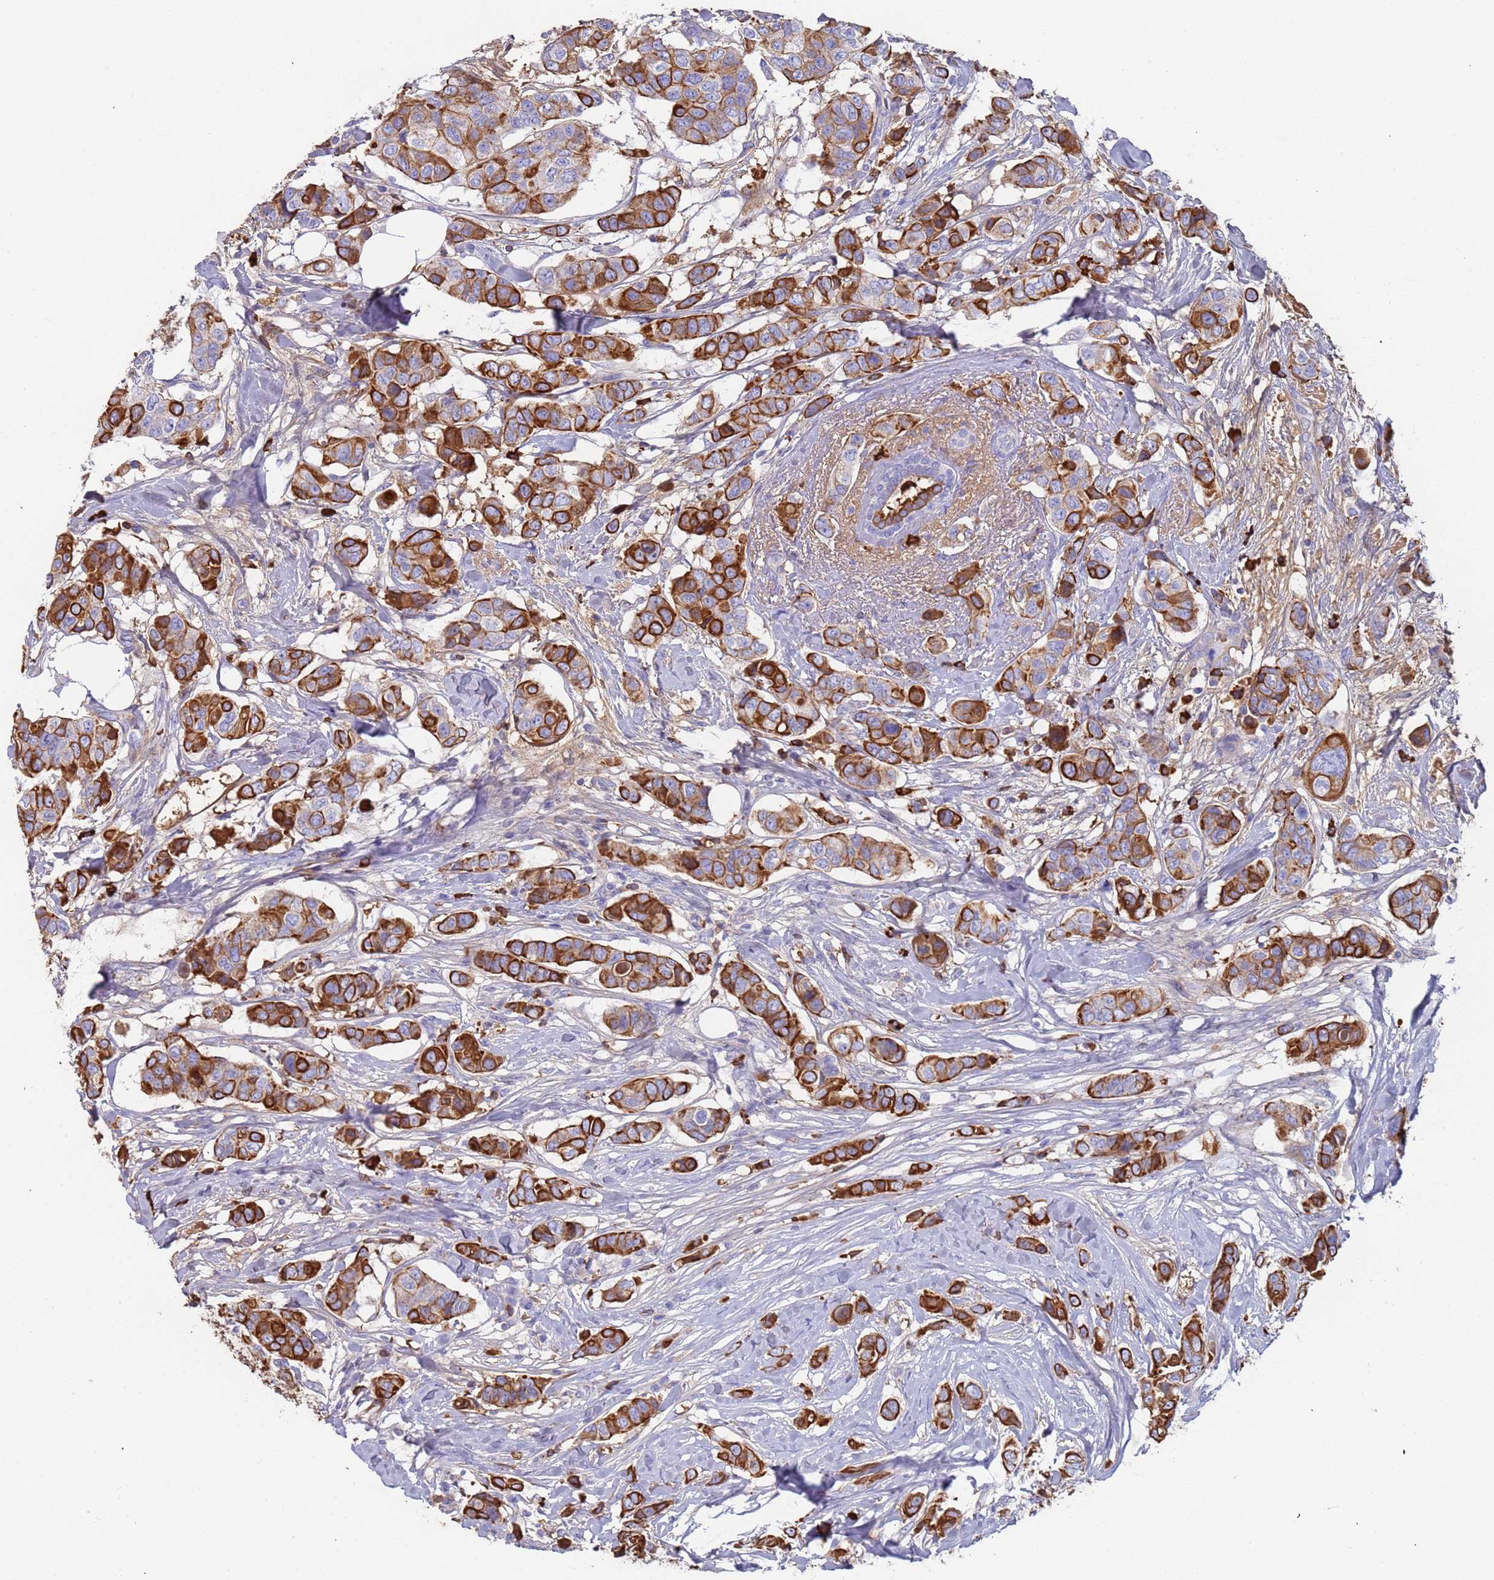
{"staining": {"intensity": "strong", "quantity": "25%-75%", "location": "cytoplasmic/membranous"}, "tissue": "breast cancer", "cell_type": "Tumor cells", "image_type": "cancer", "snomed": [{"axis": "morphology", "description": "Lobular carcinoma"}, {"axis": "topography", "description": "Breast"}], "caption": "Protein staining reveals strong cytoplasmic/membranous staining in about 25%-75% of tumor cells in breast cancer (lobular carcinoma).", "gene": "CYSLTR2", "patient": {"sex": "female", "age": 51}}